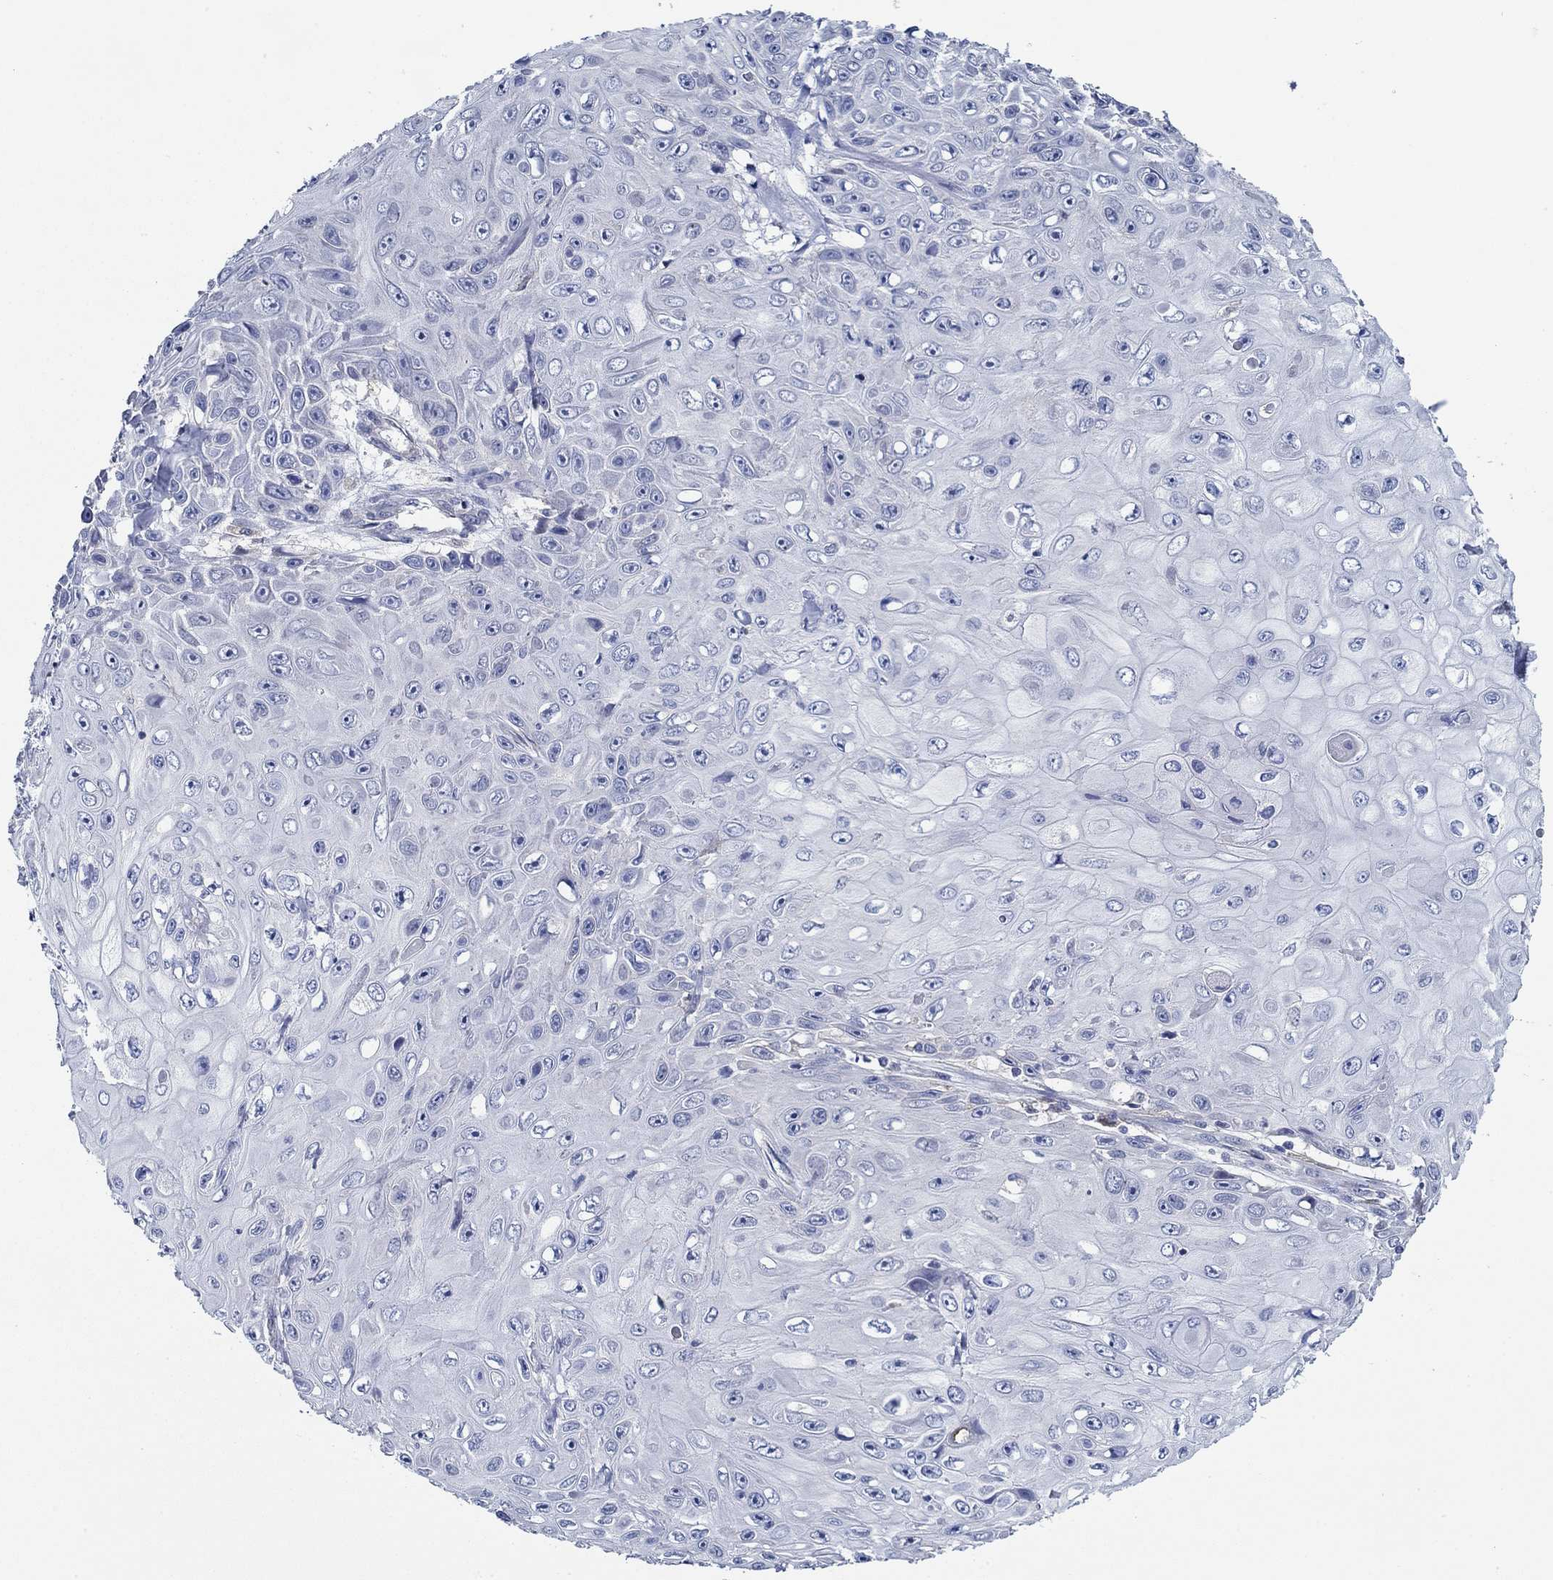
{"staining": {"intensity": "negative", "quantity": "none", "location": "none"}, "tissue": "skin cancer", "cell_type": "Tumor cells", "image_type": "cancer", "snomed": [{"axis": "morphology", "description": "Squamous cell carcinoma, NOS"}, {"axis": "topography", "description": "Skin"}], "caption": "Tumor cells are negative for brown protein staining in squamous cell carcinoma (skin). (DAB IHC, high magnification).", "gene": "CFAP61", "patient": {"sex": "male", "age": 82}}